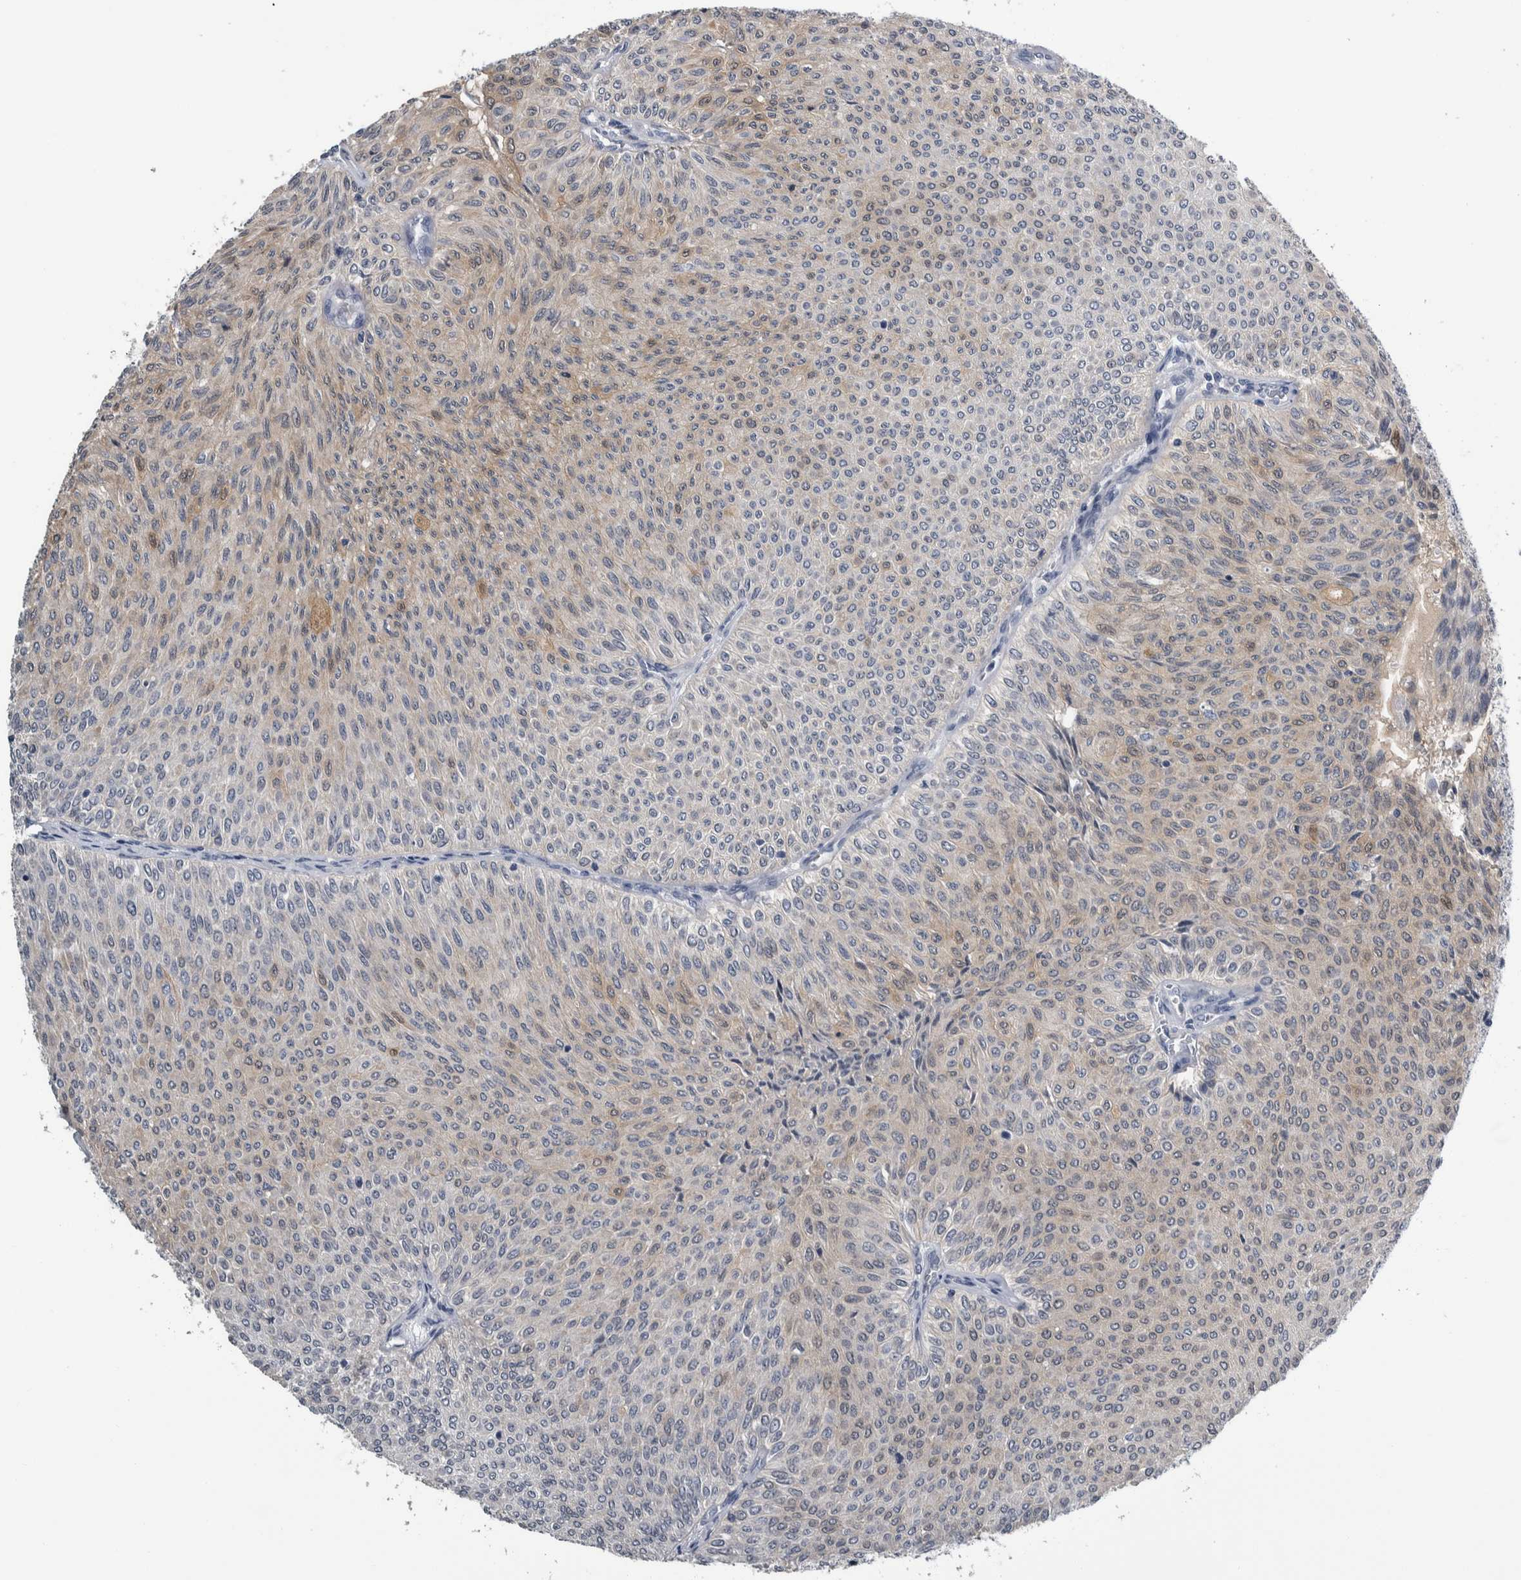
{"staining": {"intensity": "weak", "quantity": ">75%", "location": "cytoplasmic/membranous"}, "tissue": "urothelial cancer", "cell_type": "Tumor cells", "image_type": "cancer", "snomed": [{"axis": "morphology", "description": "Urothelial carcinoma, Low grade"}, {"axis": "topography", "description": "Urinary bladder"}], "caption": "Human urothelial carcinoma (low-grade) stained for a protein (brown) shows weak cytoplasmic/membranous positive positivity in approximately >75% of tumor cells.", "gene": "COL14A1", "patient": {"sex": "male", "age": 78}}